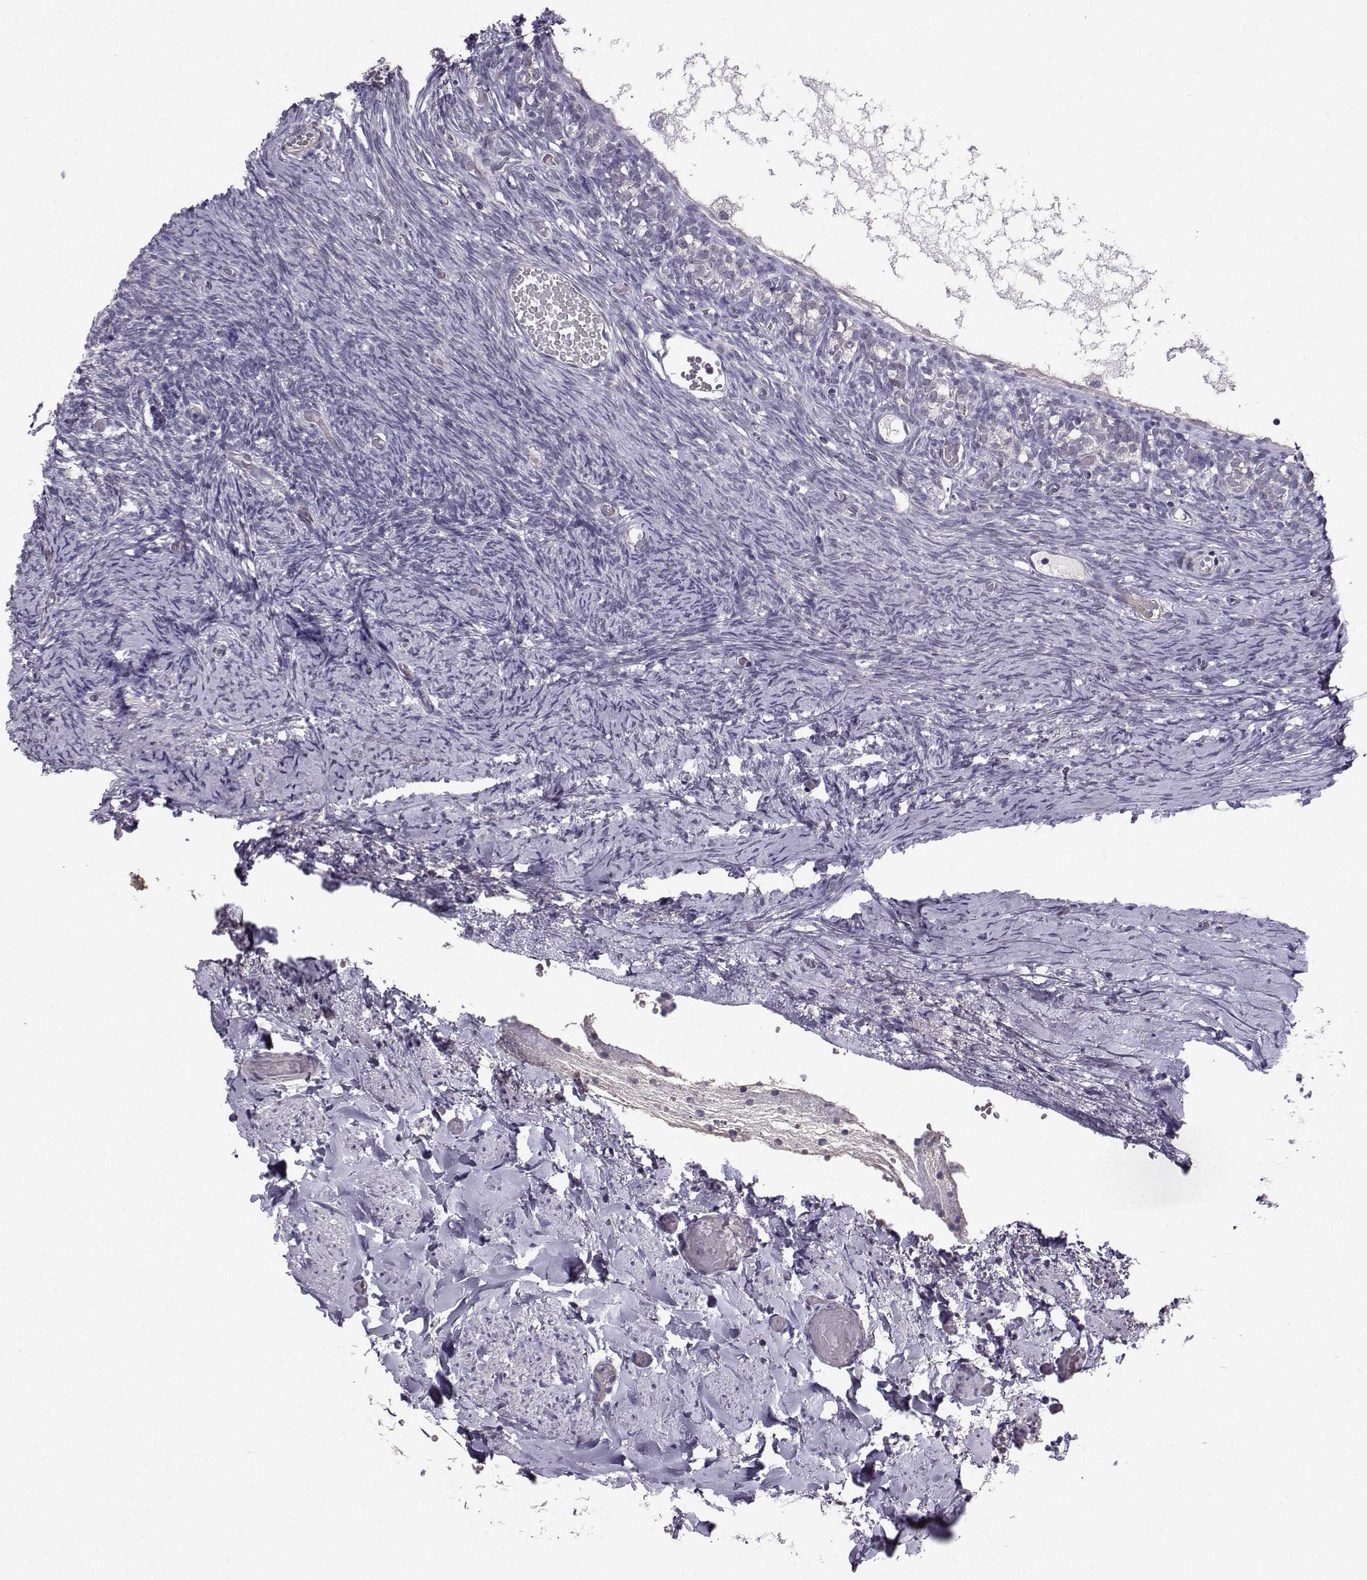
{"staining": {"intensity": "negative", "quantity": "none", "location": "none"}, "tissue": "ovary", "cell_type": "Follicle cells", "image_type": "normal", "snomed": [{"axis": "morphology", "description": "Normal tissue, NOS"}, {"axis": "topography", "description": "Ovary"}], "caption": "High power microscopy photomicrograph of an immunohistochemistry (IHC) histopathology image of normal ovary, revealing no significant positivity in follicle cells.", "gene": "TSPYL5", "patient": {"sex": "female", "age": 39}}